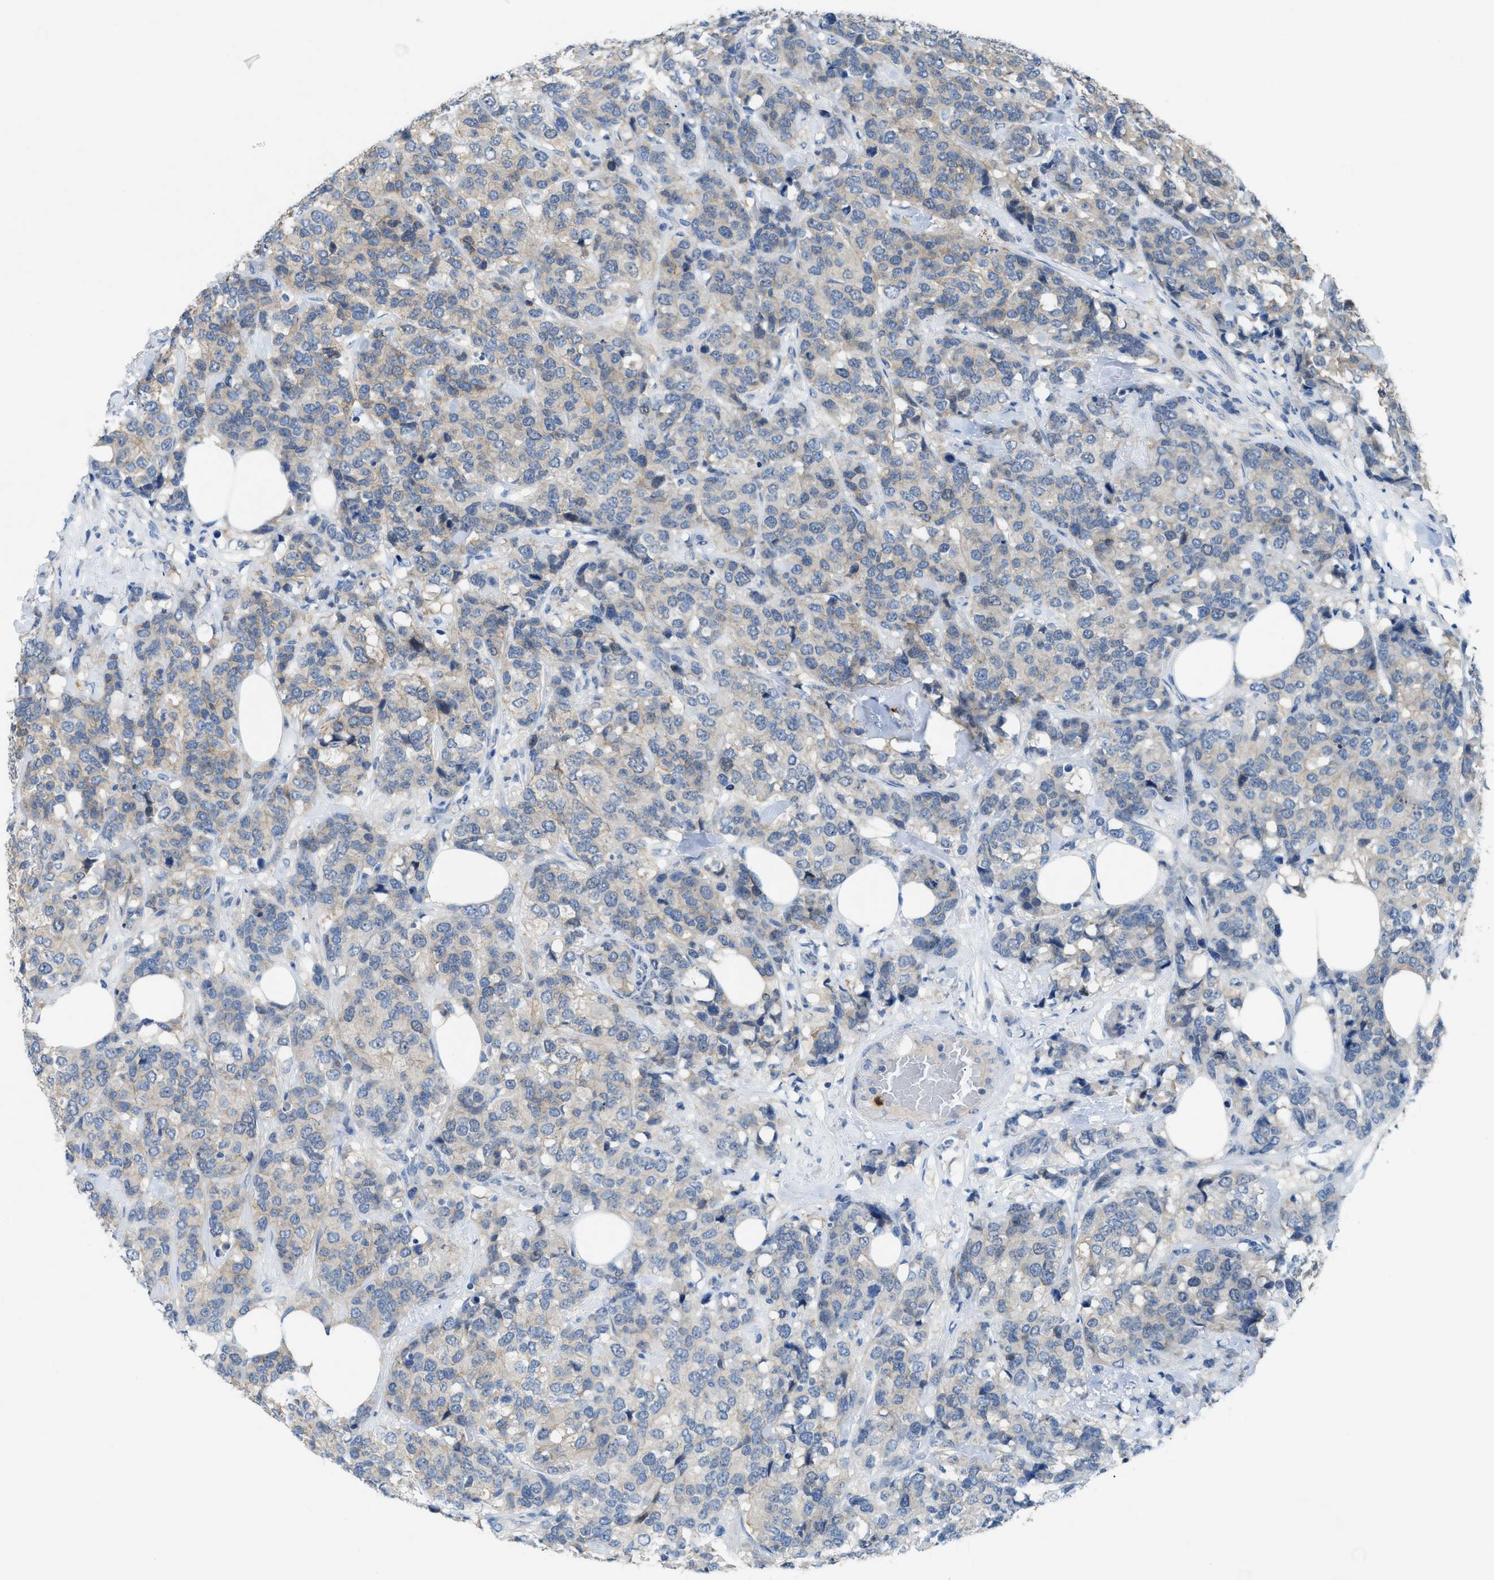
{"staining": {"intensity": "weak", "quantity": "<25%", "location": "cytoplasmic/membranous"}, "tissue": "breast cancer", "cell_type": "Tumor cells", "image_type": "cancer", "snomed": [{"axis": "morphology", "description": "Lobular carcinoma"}, {"axis": "topography", "description": "Breast"}], "caption": "High power microscopy image of an immunohistochemistry histopathology image of breast cancer (lobular carcinoma), revealing no significant expression in tumor cells.", "gene": "CMTM1", "patient": {"sex": "female", "age": 59}}